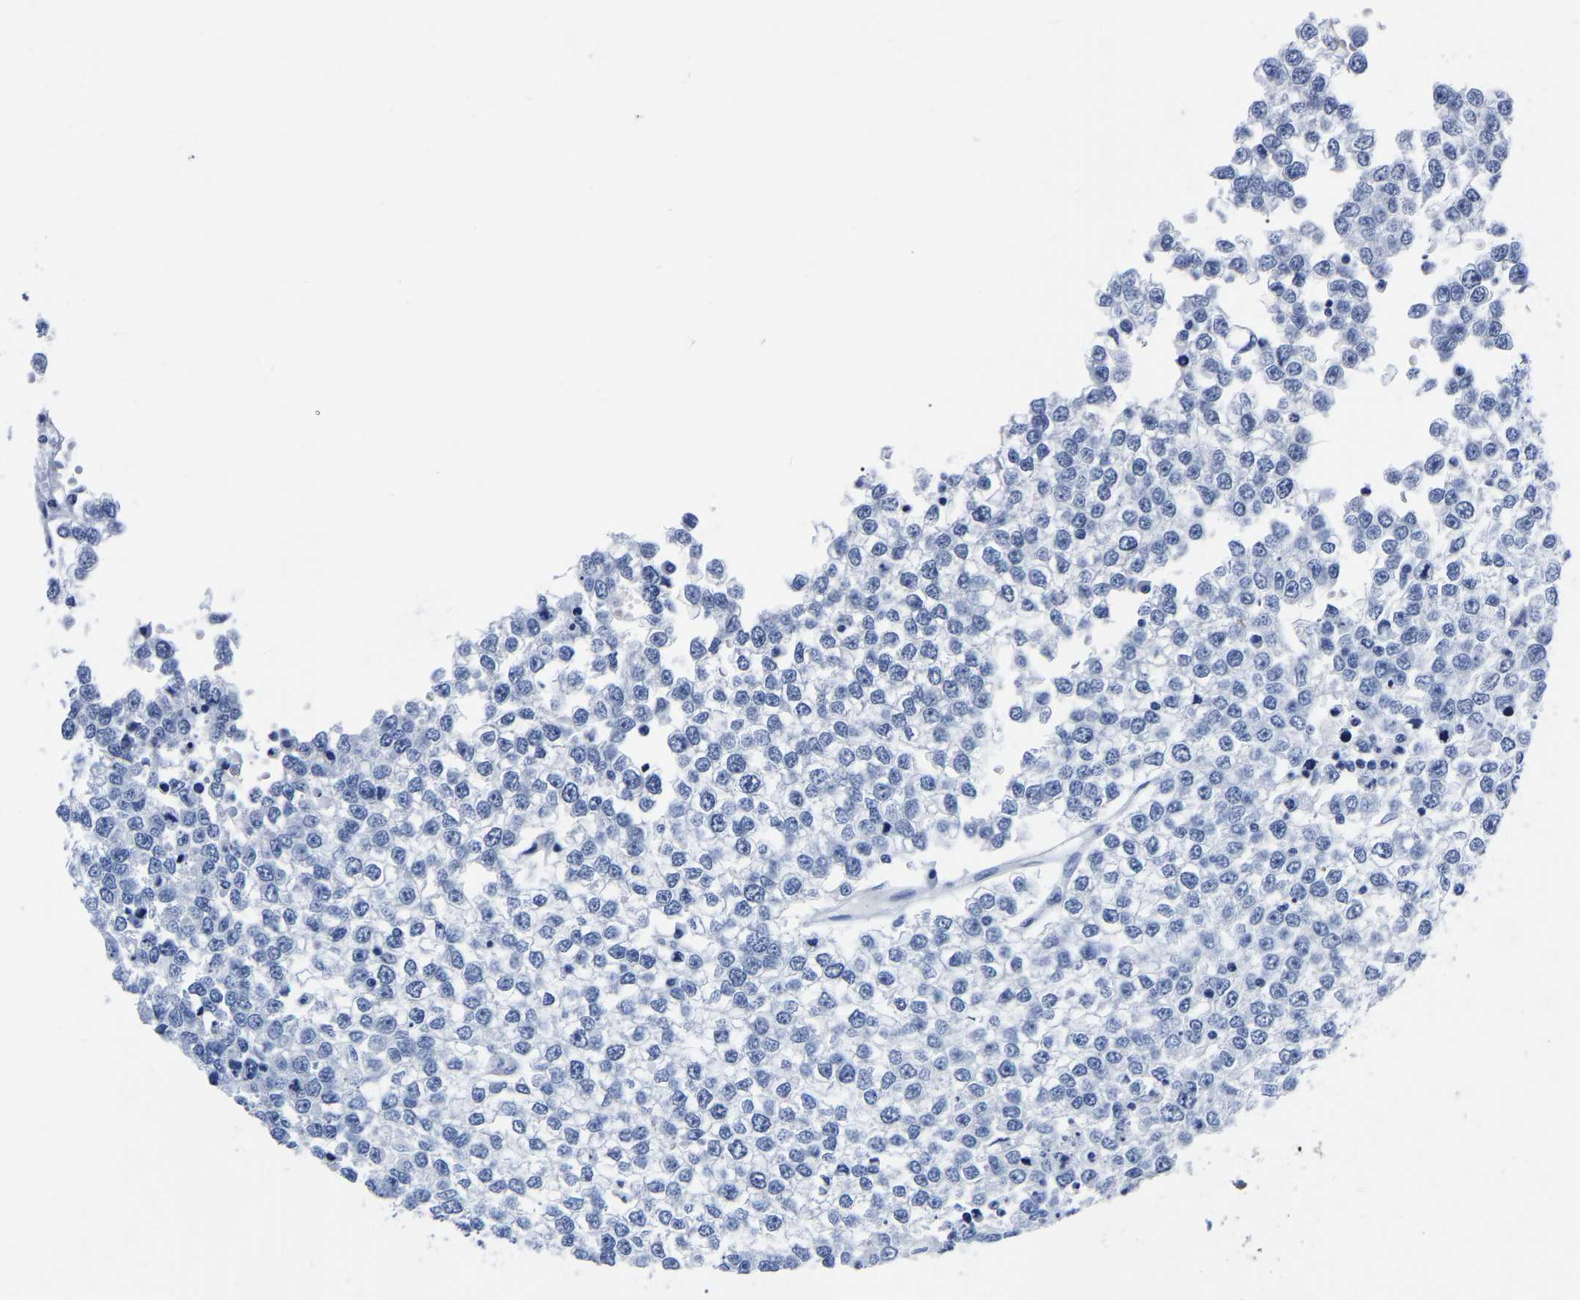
{"staining": {"intensity": "negative", "quantity": "none", "location": "none"}, "tissue": "testis cancer", "cell_type": "Tumor cells", "image_type": "cancer", "snomed": [{"axis": "morphology", "description": "Seminoma, NOS"}, {"axis": "topography", "description": "Testis"}], "caption": "Tumor cells are negative for brown protein staining in testis cancer. The staining is performed using DAB brown chromogen with nuclei counter-stained in using hematoxylin.", "gene": "IMPG2", "patient": {"sex": "male", "age": 65}}